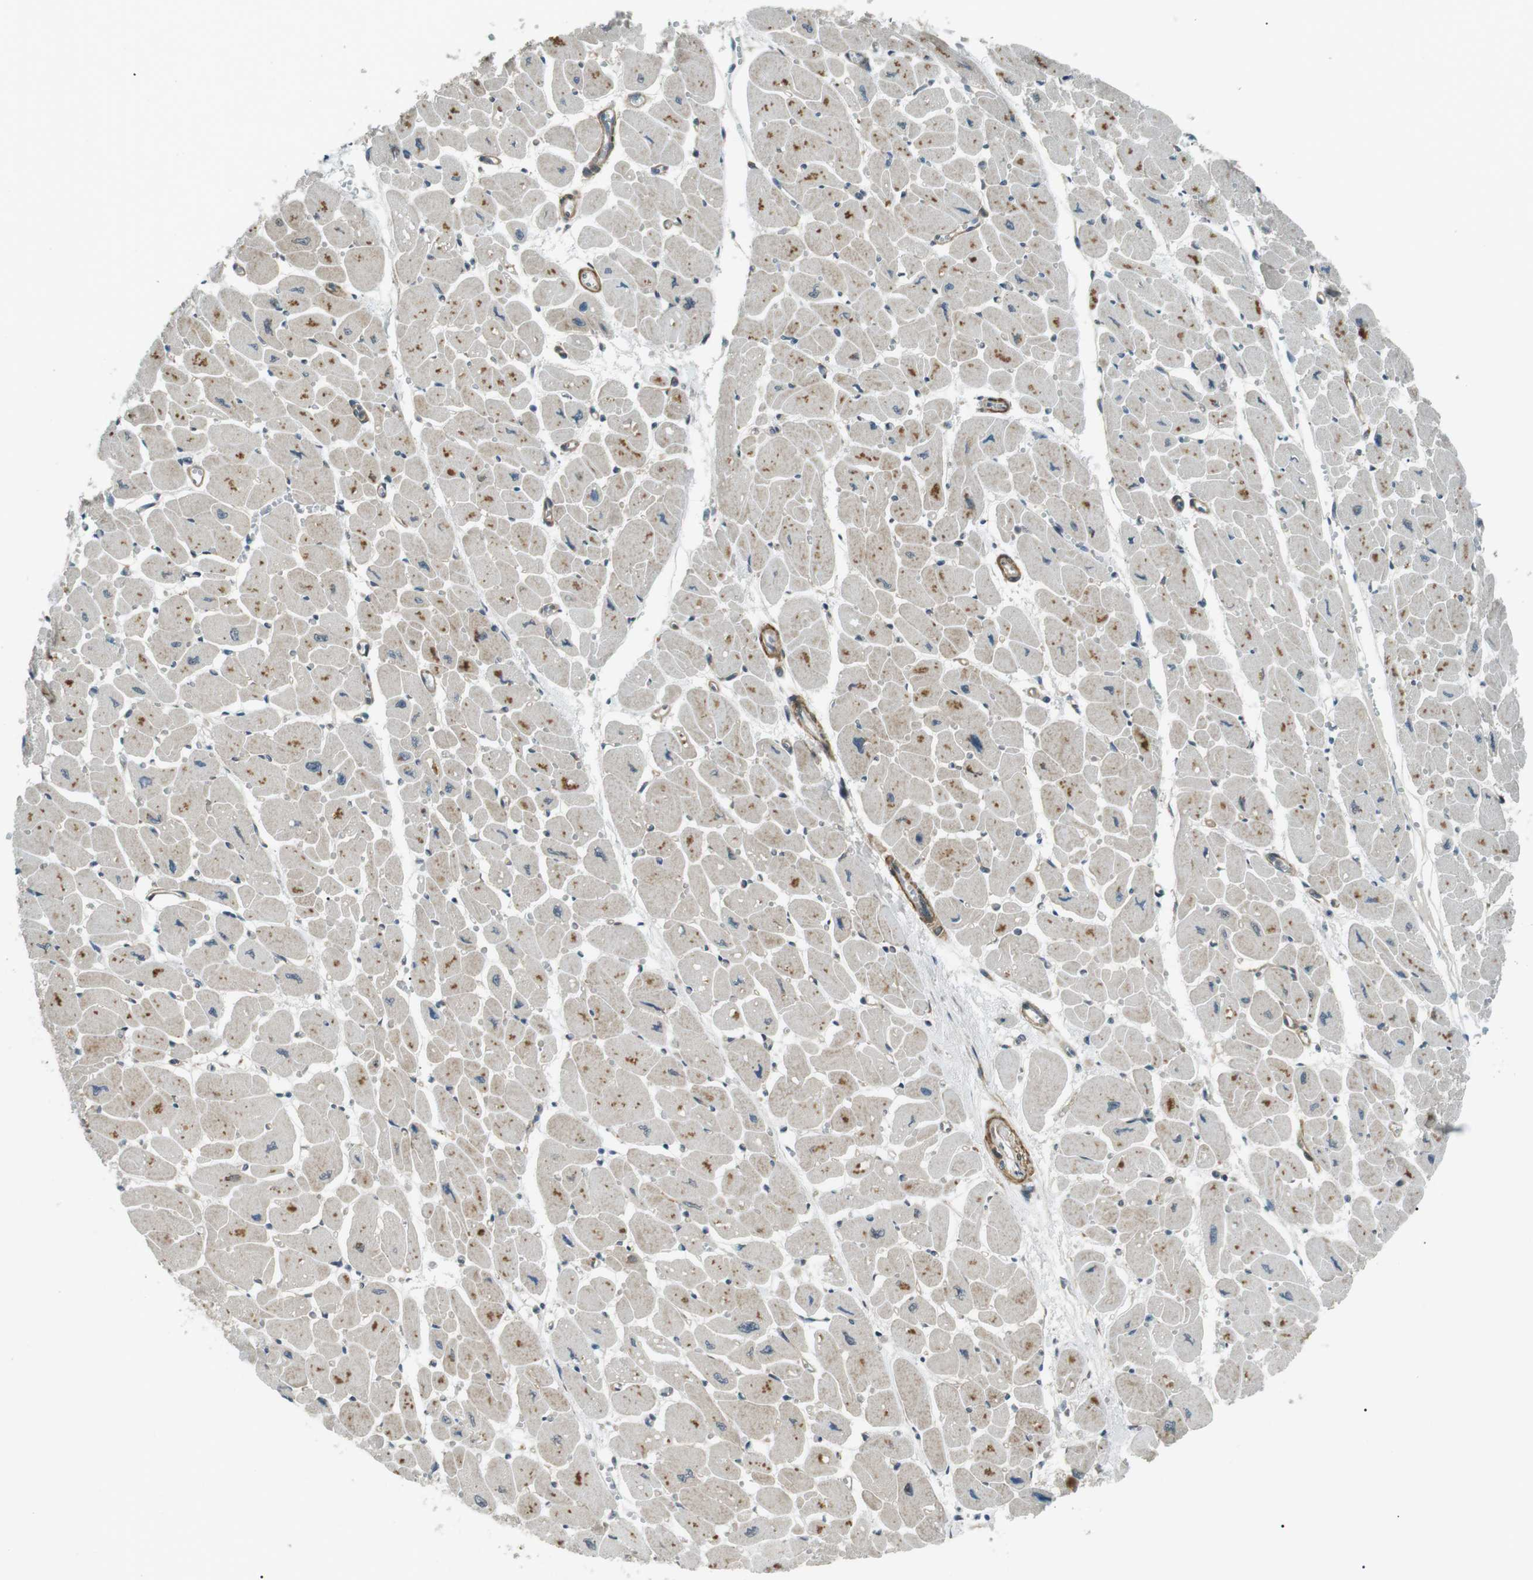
{"staining": {"intensity": "moderate", "quantity": "25%-75%", "location": "cytoplasmic/membranous"}, "tissue": "heart muscle", "cell_type": "Cardiomyocytes", "image_type": "normal", "snomed": [{"axis": "morphology", "description": "Normal tissue, NOS"}, {"axis": "topography", "description": "Heart"}], "caption": "Cardiomyocytes show medium levels of moderate cytoplasmic/membranous expression in approximately 25%-75% of cells in normal human heart muscle. Nuclei are stained in blue.", "gene": "TMEM74", "patient": {"sex": "female", "age": 54}}